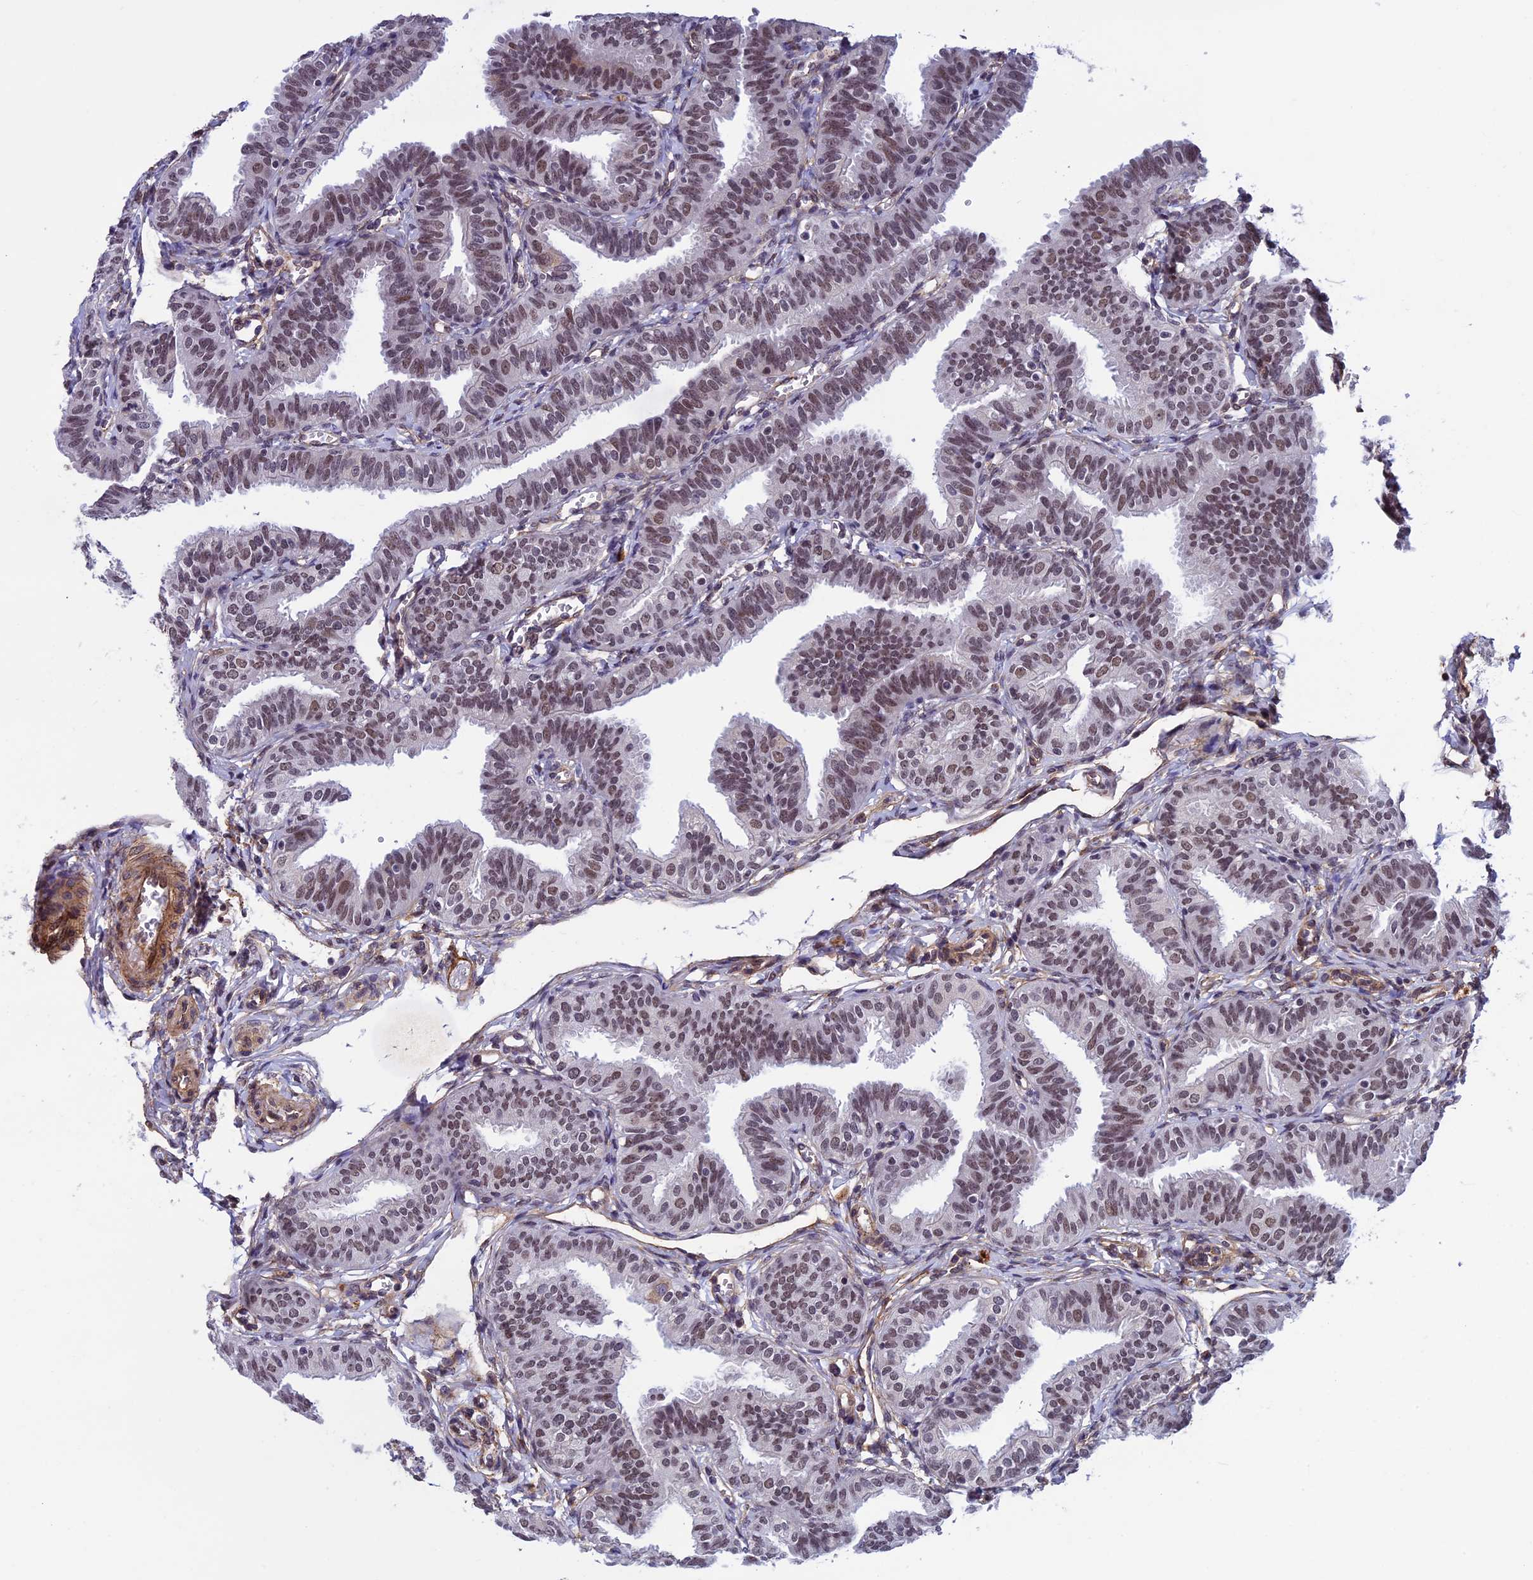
{"staining": {"intensity": "moderate", "quantity": ">75%", "location": "nuclear"}, "tissue": "fallopian tube", "cell_type": "Glandular cells", "image_type": "normal", "snomed": [{"axis": "morphology", "description": "Normal tissue, NOS"}, {"axis": "topography", "description": "Fallopian tube"}], "caption": "Protein staining of benign fallopian tube demonstrates moderate nuclear positivity in approximately >75% of glandular cells. (DAB = brown stain, brightfield microscopy at high magnification).", "gene": "NIPBL", "patient": {"sex": "female", "age": 35}}